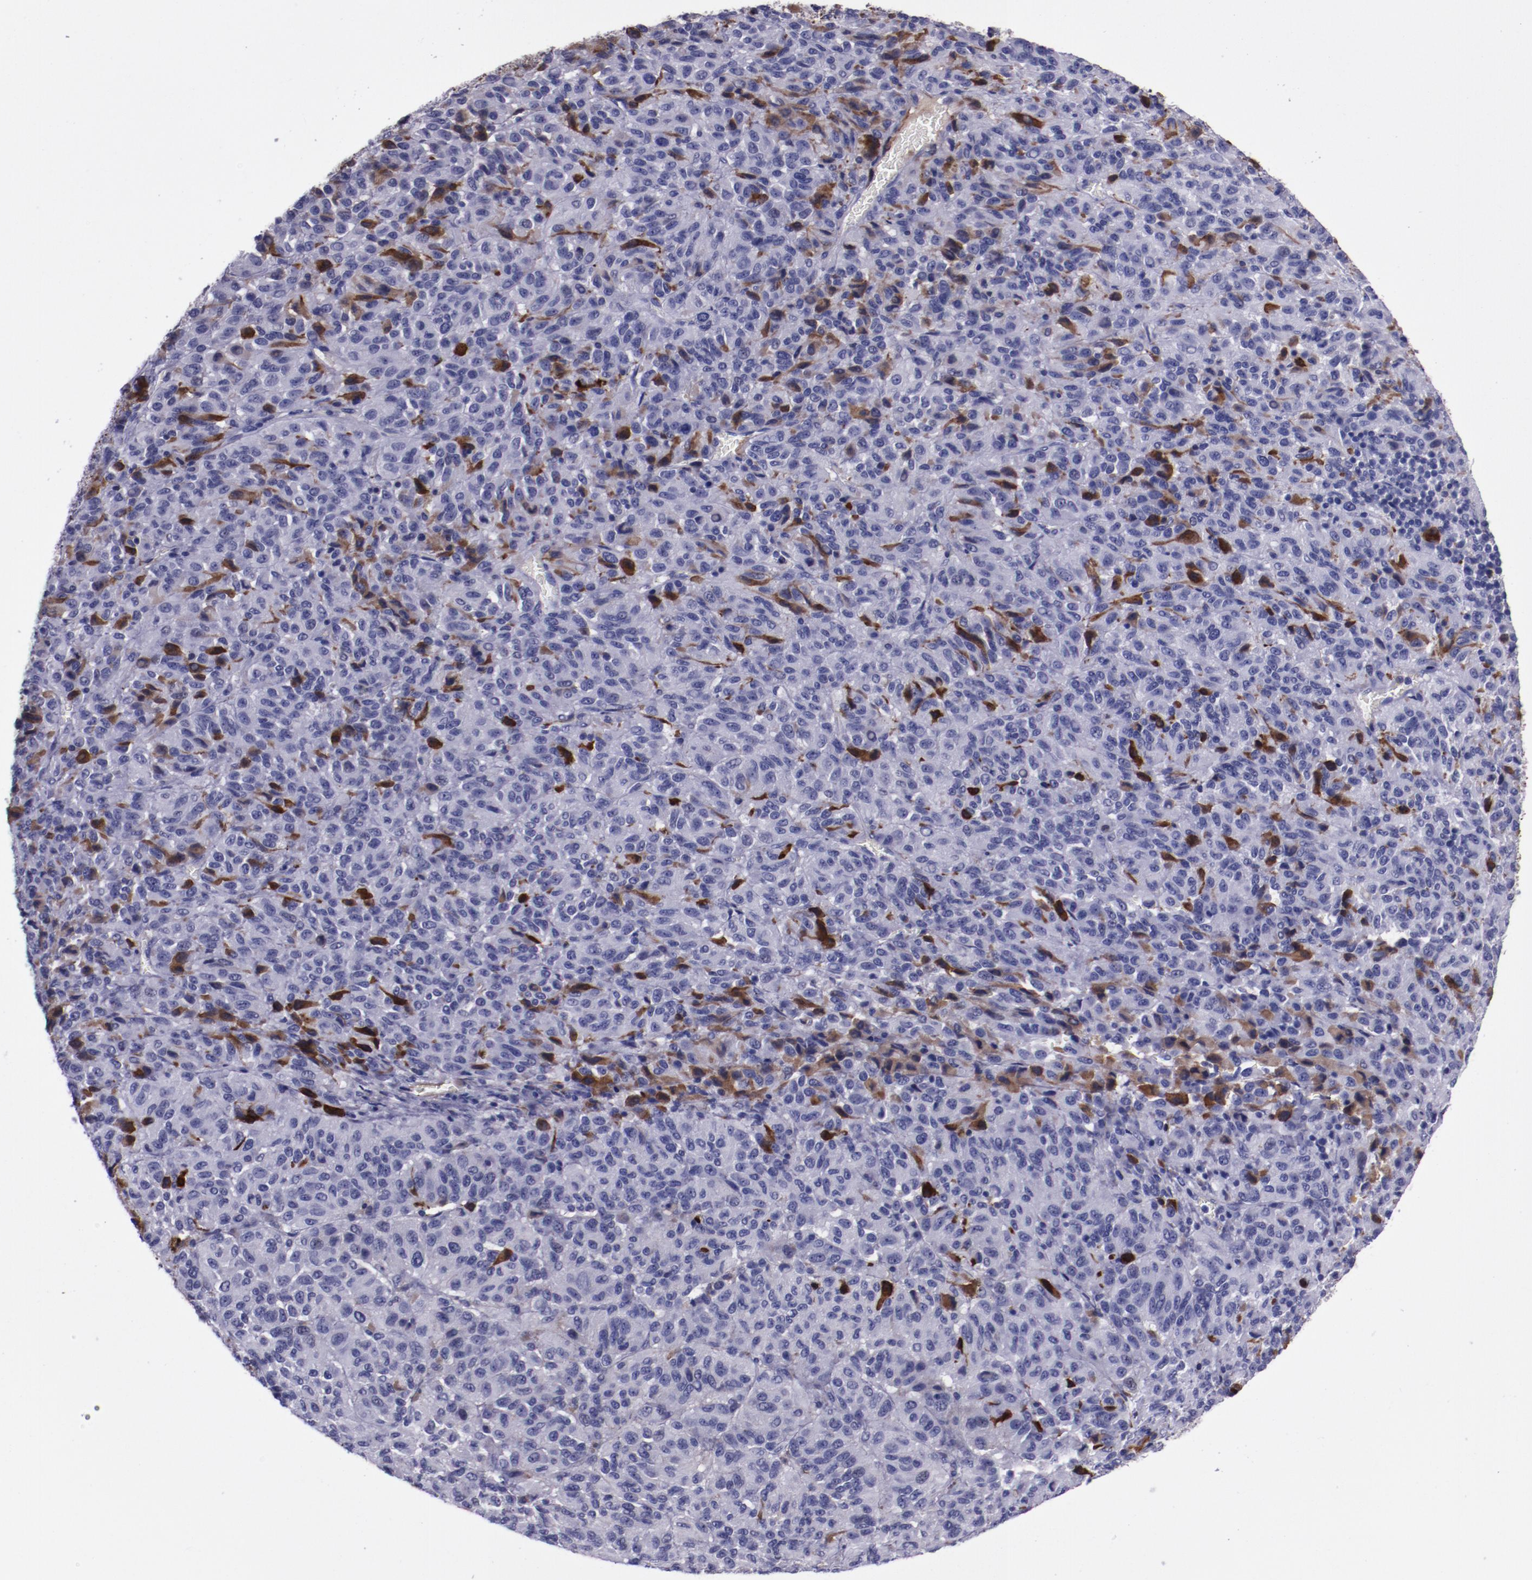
{"staining": {"intensity": "strong", "quantity": "<25%", "location": "cytoplasmic/membranous"}, "tissue": "melanoma", "cell_type": "Tumor cells", "image_type": "cancer", "snomed": [{"axis": "morphology", "description": "Malignant melanoma, Metastatic site"}, {"axis": "topography", "description": "Lung"}], "caption": "Immunohistochemical staining of human melanoma displays medium levels of strong cytoplasmic/membranous positivity in about <25% of tumor cells.", "gene": "APOH", "patient": {"sex": "male", "age": 64}}